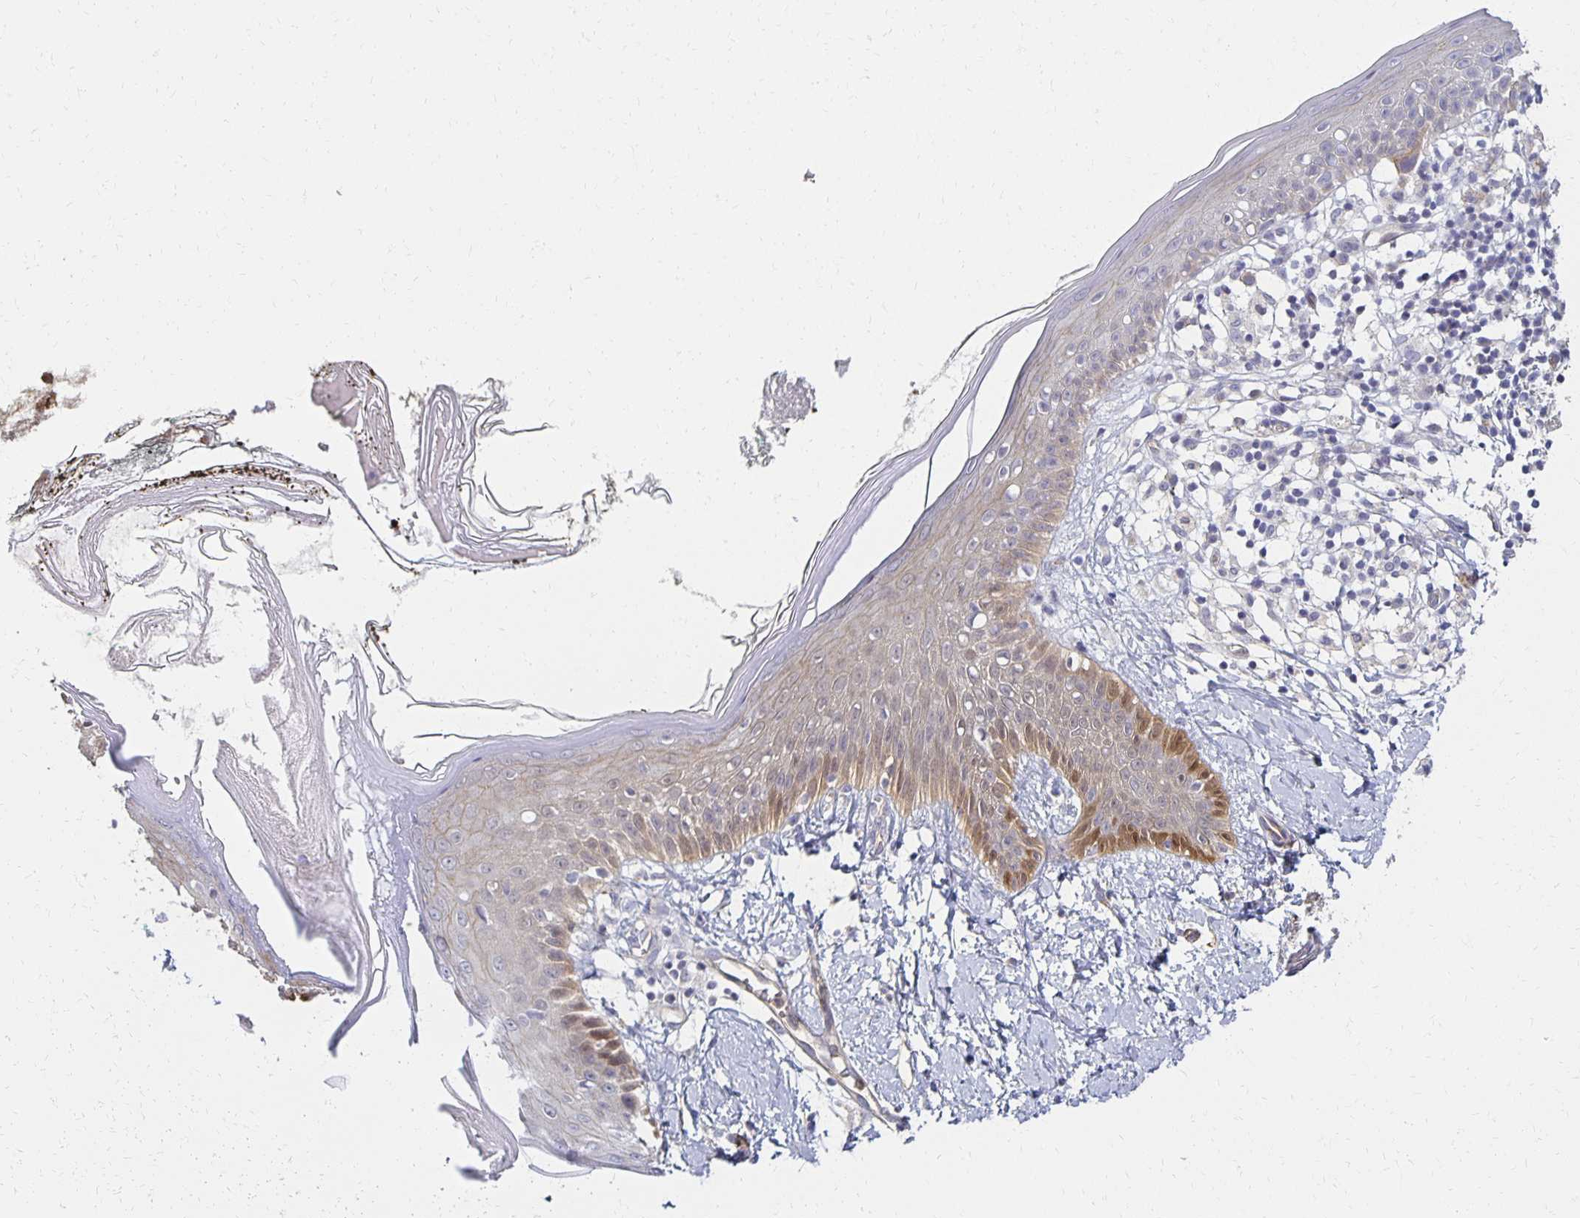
{"staining": {"intensity": "negative", "quantity": "none", "location": "none"}, "tissue": "skin", "cell_type": "Fibroblasts", "image_type": "normal", "snomed": [{"axis": "morphology", "description": "Normal tissue, NOS"}, {"axis": "topography", "description": "Skin"}], "caption": "Human skin stained for a protein using immunohistochemistry (IHC) exhibits no staining in fibroblasts.", "gene": "SORL1", "patient": {"sex": "female", "age": 34}}